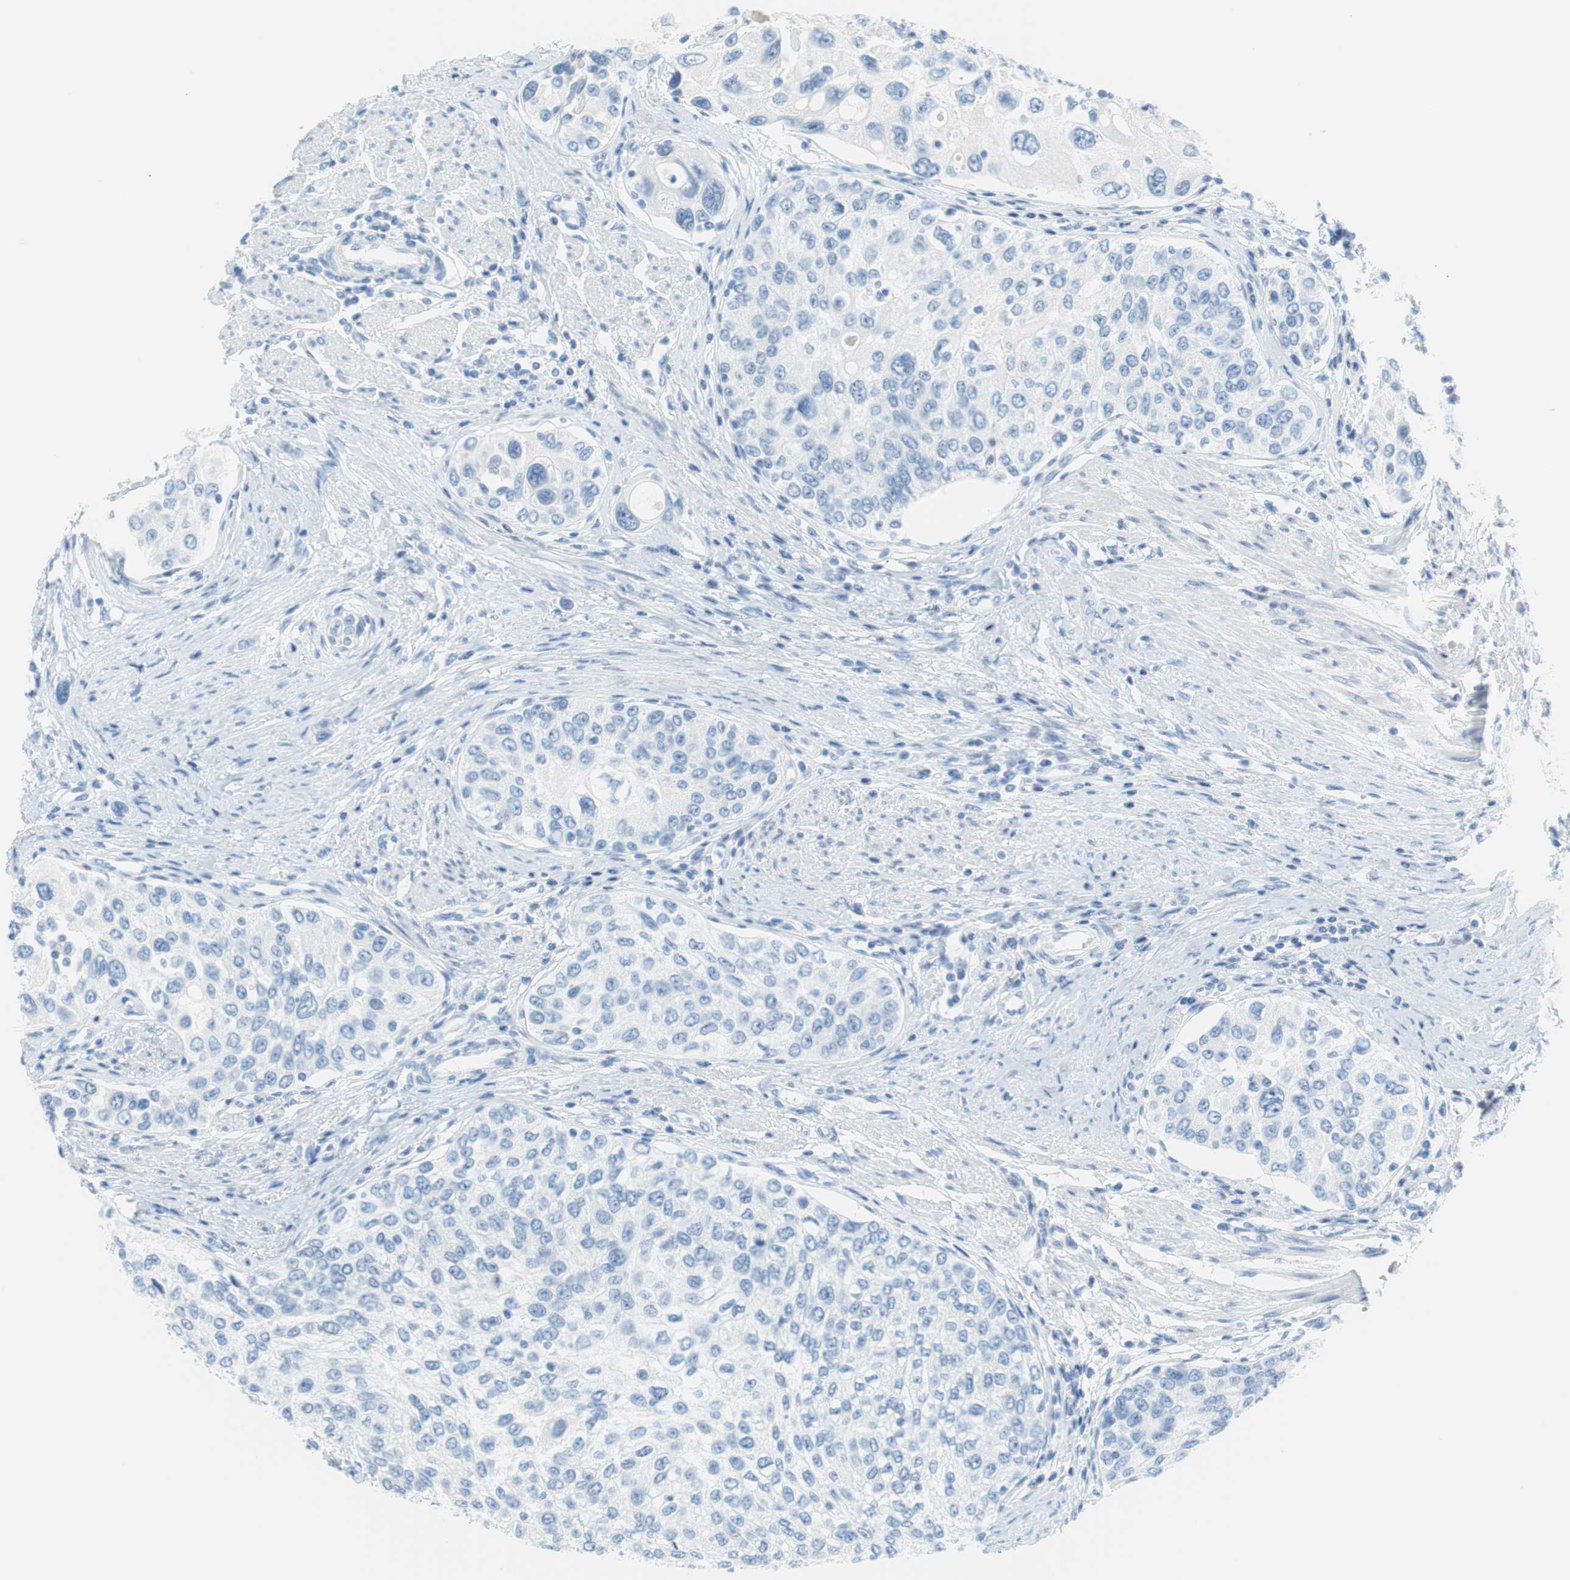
{"staining": {"intensity": "negative", "quantity": "none", "location": "none"}, "tissue": "urothelial cancer", "cell_type": "Tumor cells", "image_type": "cancer", "snomed": [{"axis": "morphology", "description": "Urothelial carcinoma, High grade"}, {"axis": "topography", "description": "Urinary bladder"}], "caption": "DAB immunohistochemical staining of high-grade urothelial carcinoma displays no significant positivity in tumor cells. (DAB immunohistochemistry visualized using brightfield microscopy, high magnification).", "gene": "MYH1", "patient": {"sex": "female", "age": 56}}